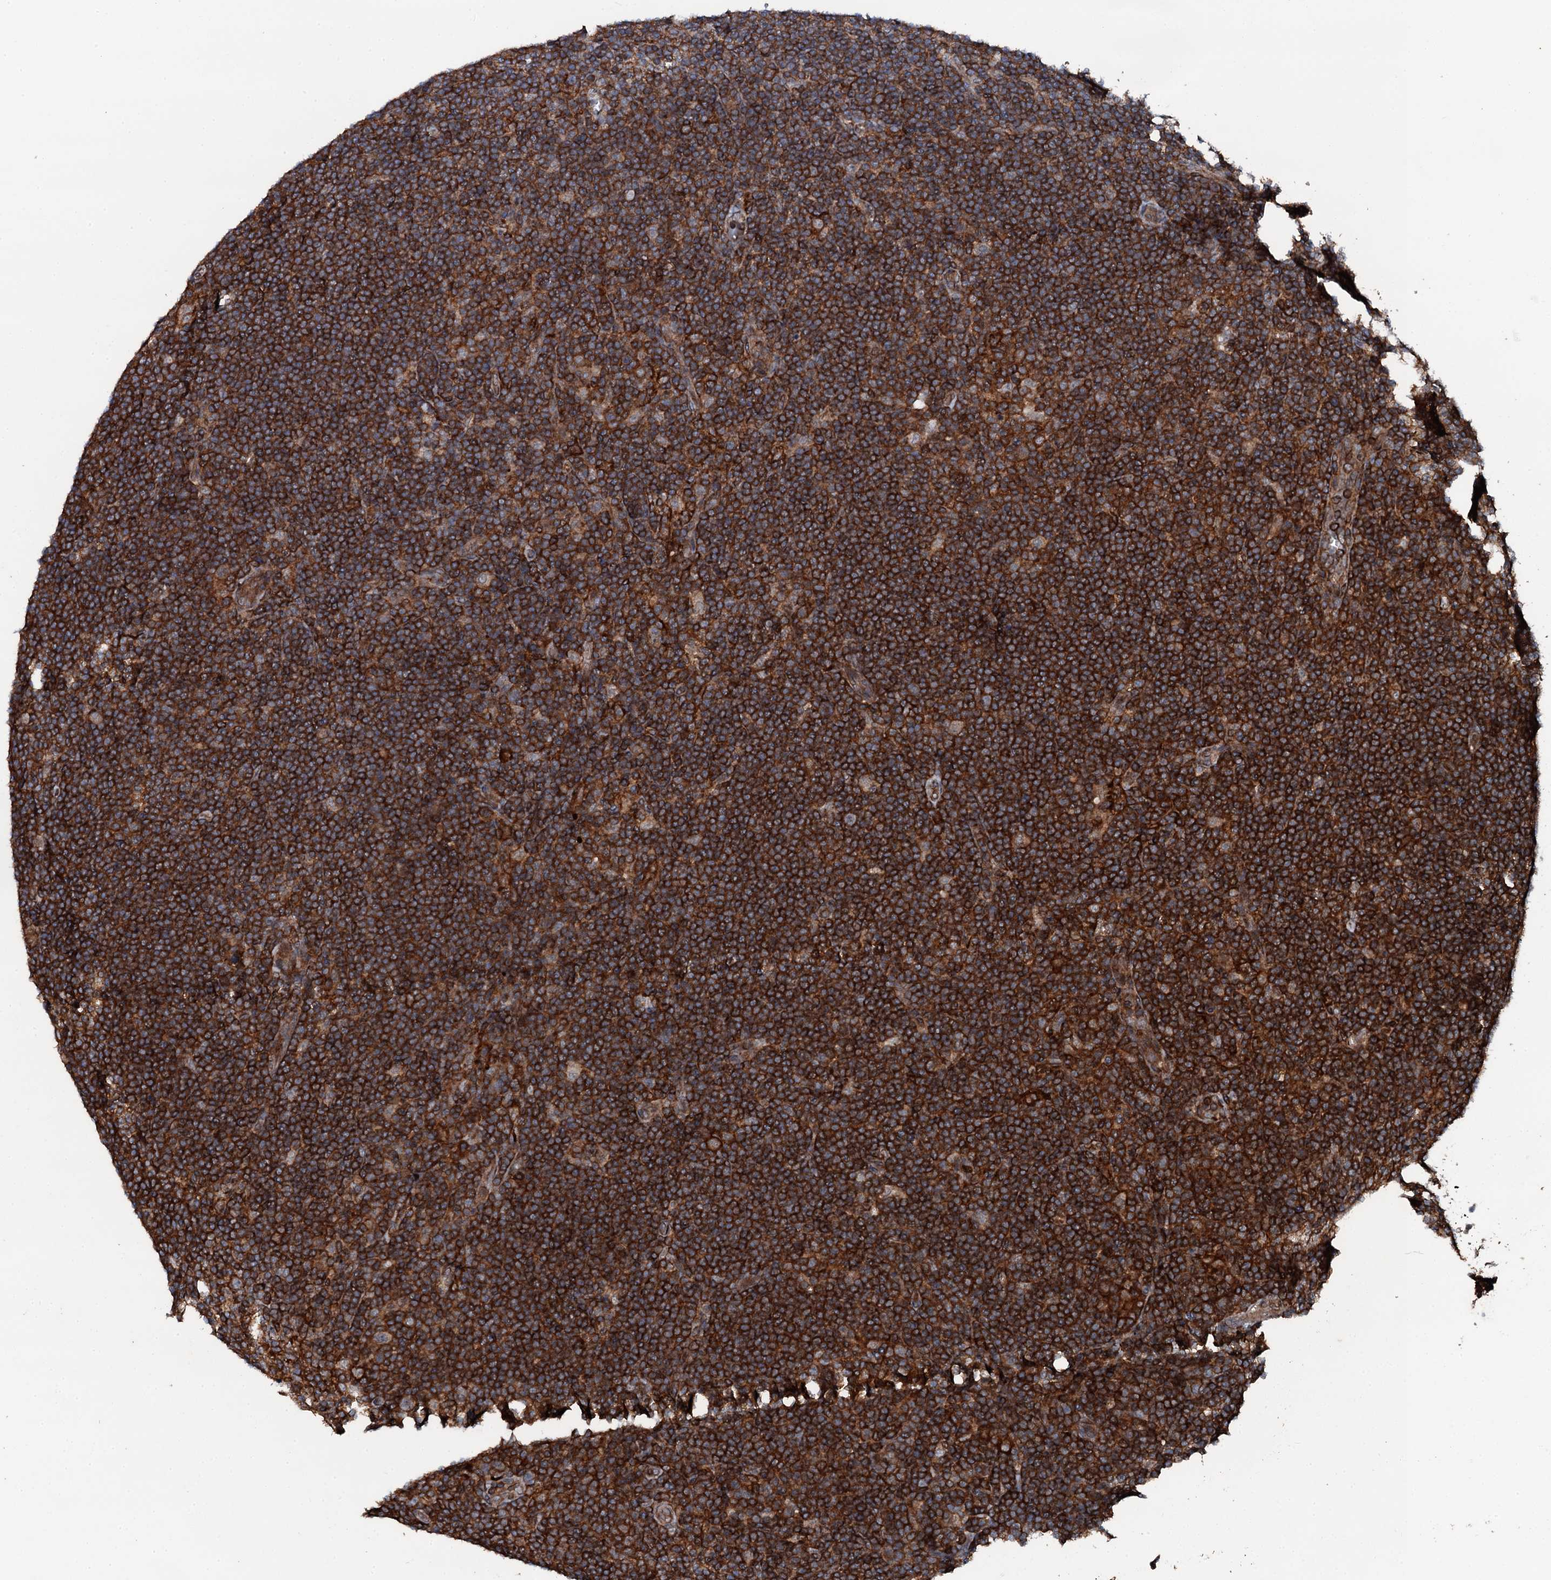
{"staining": {"intensity": "weak", "quantity": ">75%", "location": "cytoplasmic/membranous"}, "tissue": "lymphoma", "cell_type": "Tumor cells", "image_type": "cancer", "snomed": [{"axis": "morphology", "description": "Hodgkin's disease, NOS"}, {"axis": "topography", "description": "Lymph node"}], "caption": "The micrograph exhibits immunohistochemical staining of Hodgkin's disease. There is weak cytoplasmic/membranous staining is identified in approximately >75% of tumor cells. (IHC, brightfield microscopy, high magnification).", "gene": "EDC4", "patient": {"sex": "female", "age": 57}}